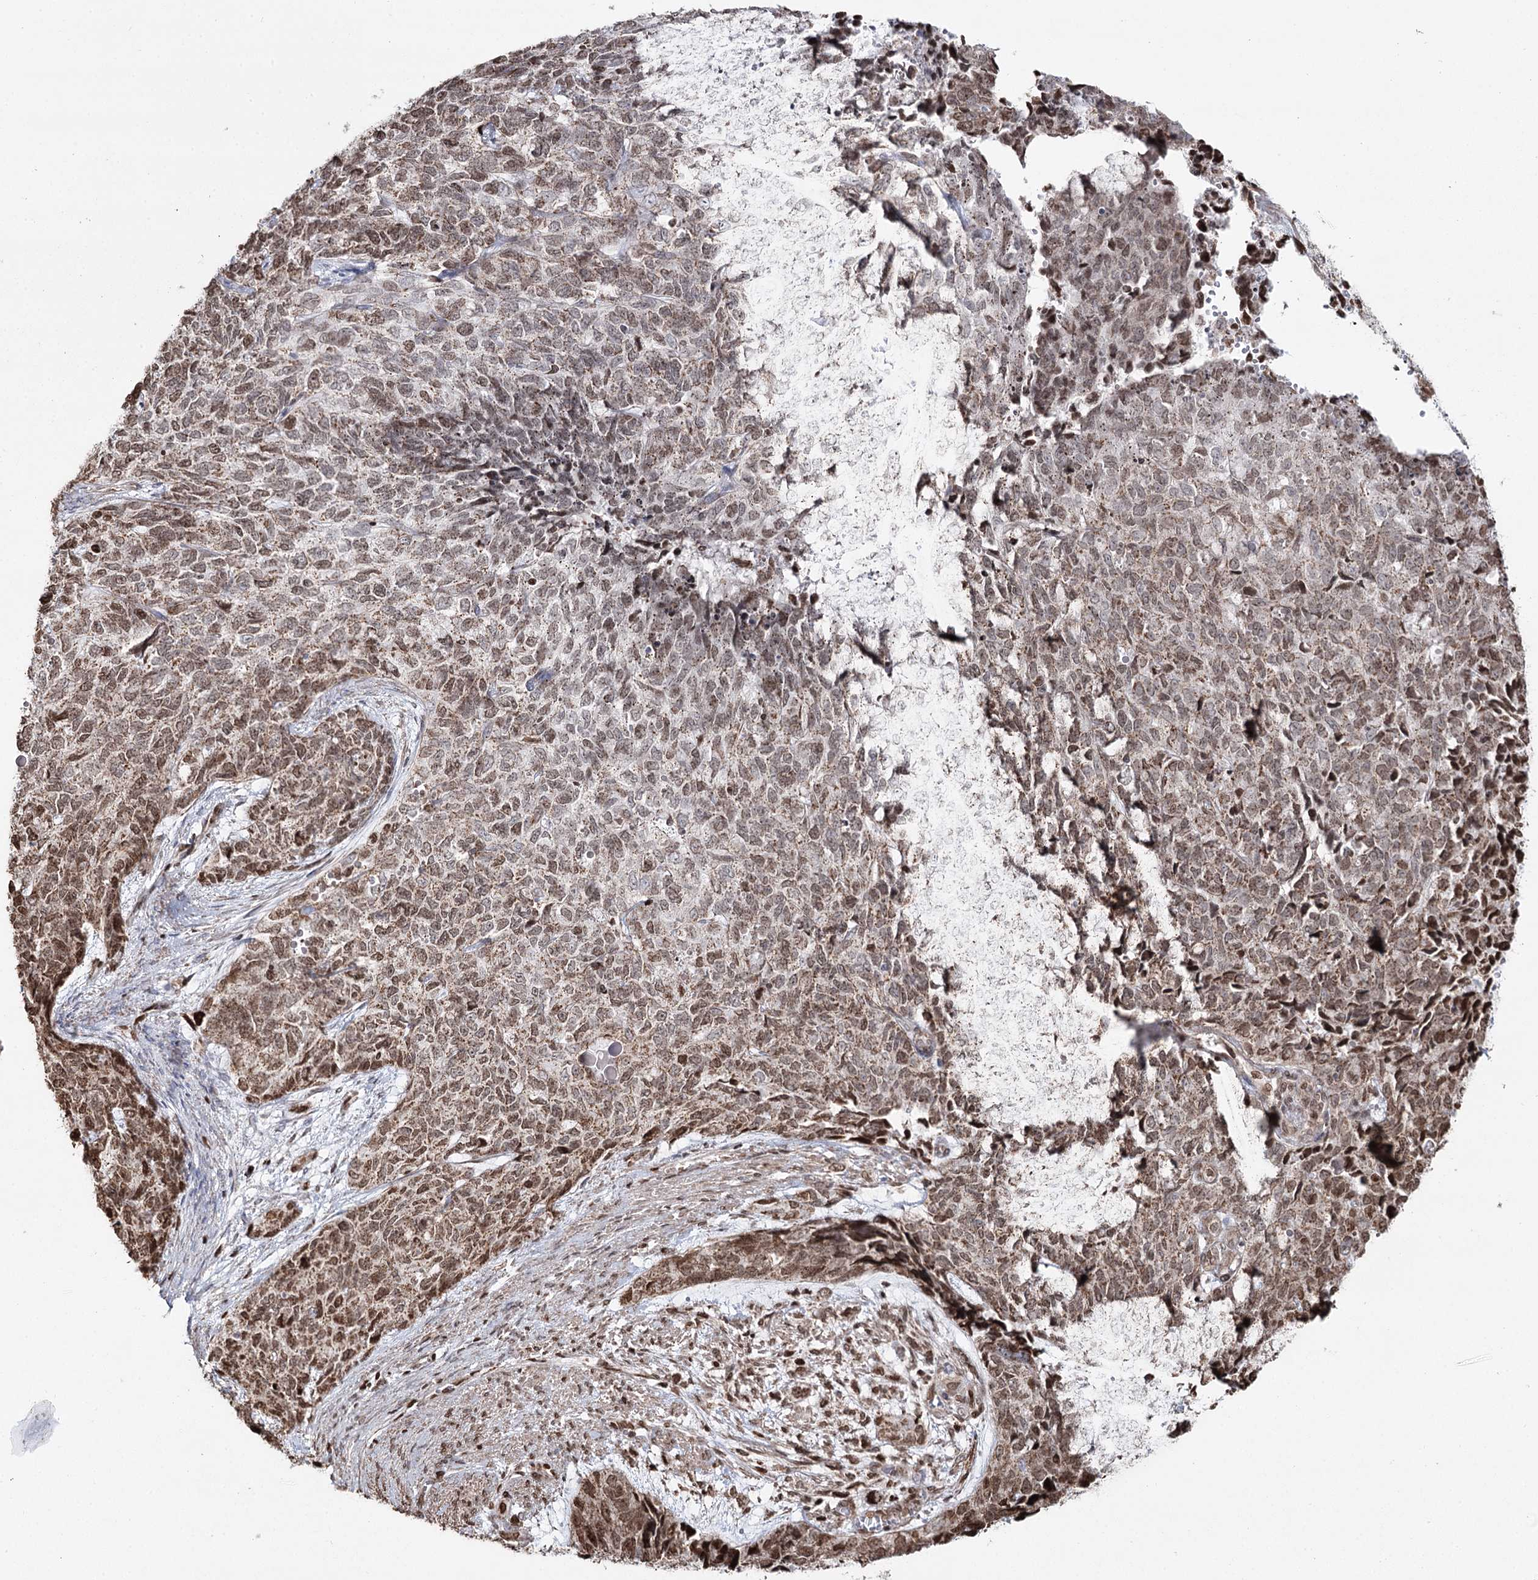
{"staining": {"intensity": "moderate", "quantity": ">75%", "location": "cytoplasmic/membranous,nuclear"}, "tissue": "cervical cancer", "cell_type": "Tumor cells", "image_type": "cancer", "snomed": [{"axis": "morphology", "description": "Squamous cell carcinoma, NOS"}, {"axis": "topography", "description": "Cervix"}], "caption": "A histopathology image showing moderate cytoplasmic/membranous and nuclear expression in about >75% of tumor cells in cervical cancer, as visualized by brown immunohistochemical staining.", "gene": "PDHX", "patient": {"sex": "female", "age": 63}}